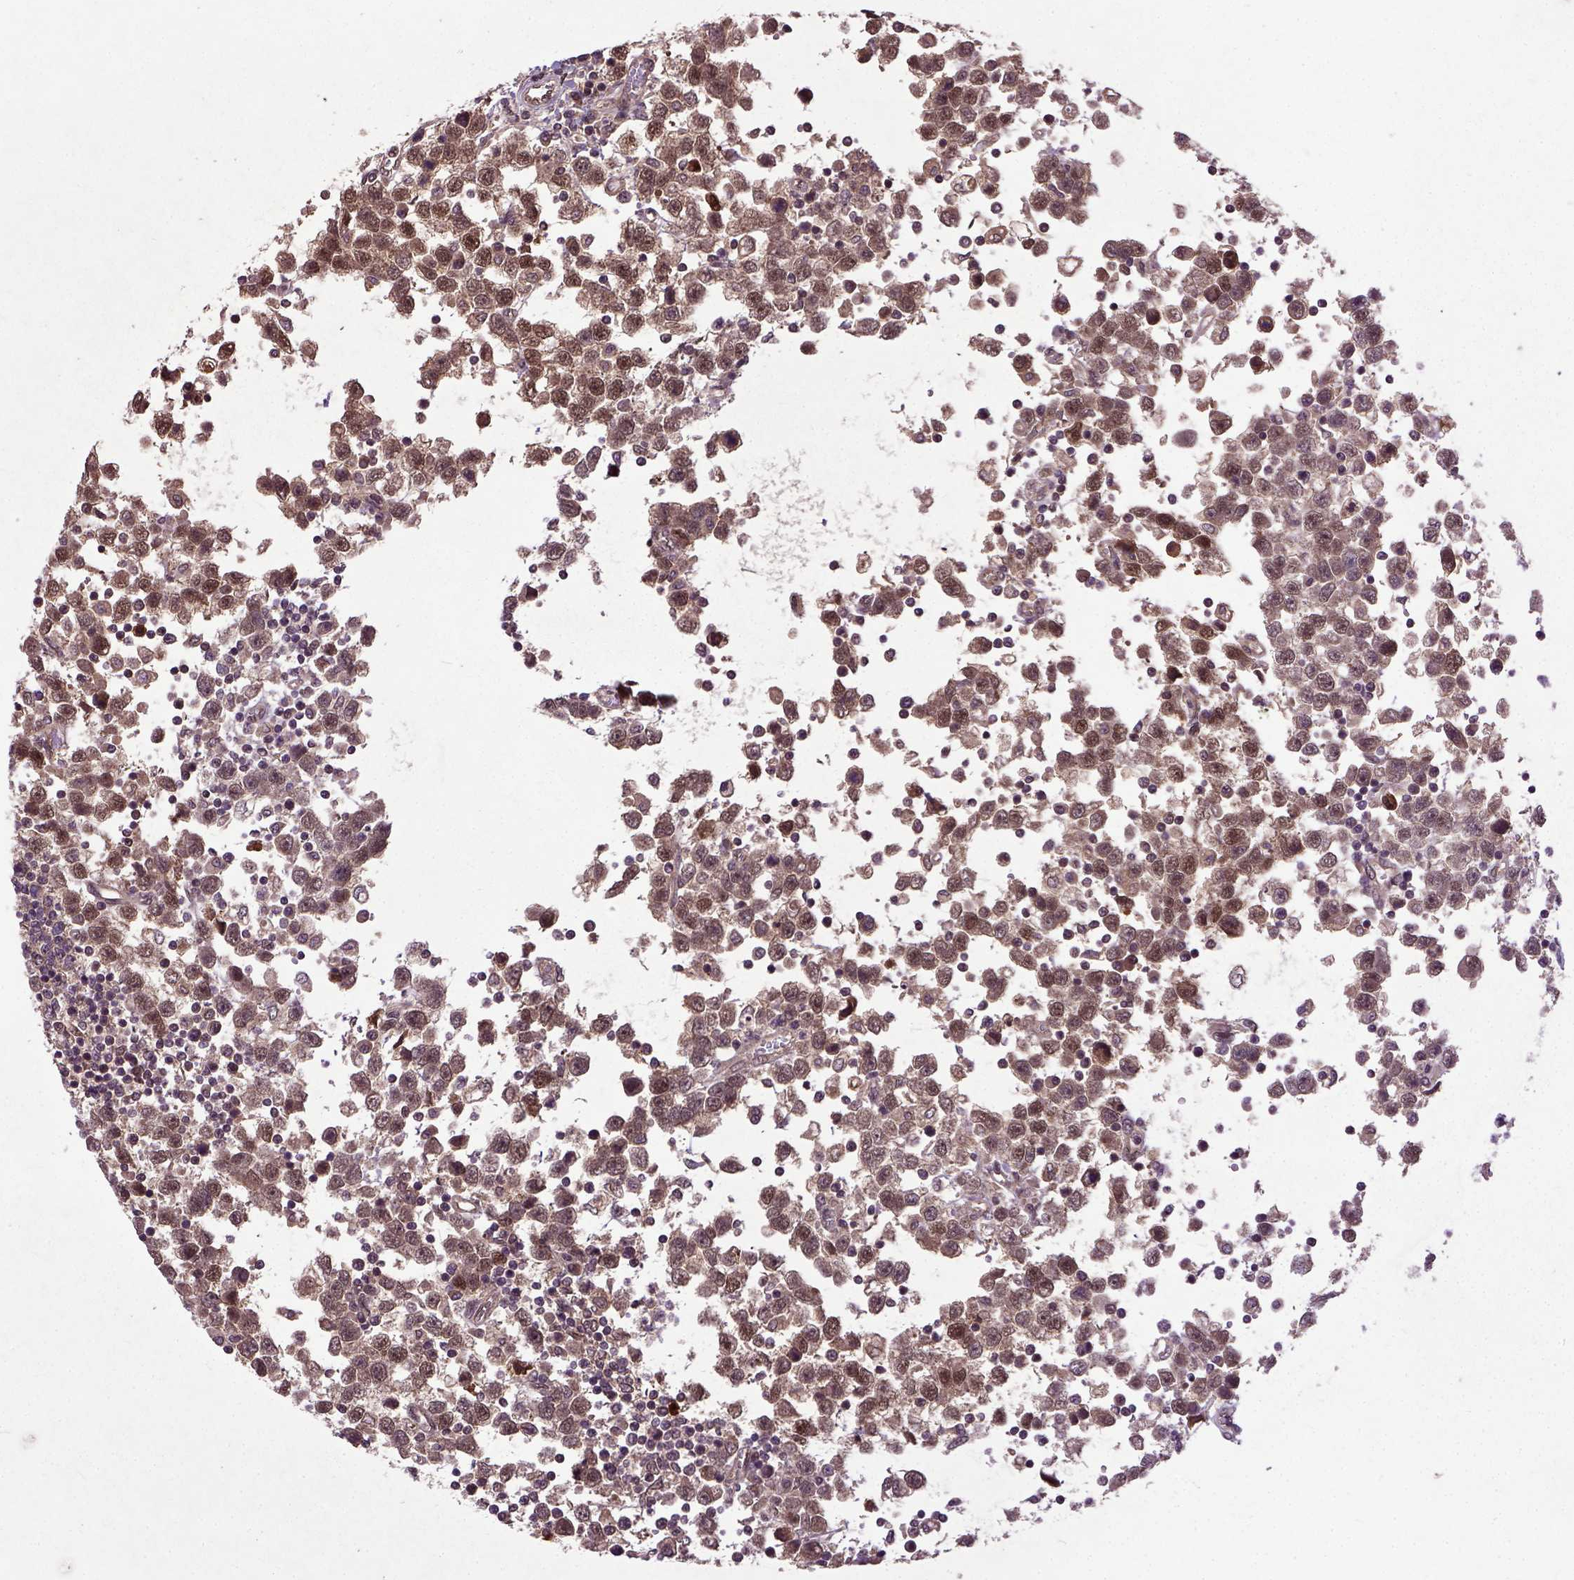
{"staining": {"intensity": "strong", "quantity": ">75%", "location": "cytoplasmic/membranous,nuclear"}, "tissue": "testis cancer", "cell_type": "Tumor cells", "image_type": "cancer", "snomed": [{"axis": "morphology", "description": "Seminoma, NOS"}, {"axis": "topography", "description": "Testis"}], "caption": "Immunohistochemistry (DAB (3,3'-diaminobenzidine)) staining of testis seminoma shows strong cytoplasmic/membranous and nuclear protein expression in approximately >75% of tumor cells. Immunohistochemistry (ihc) stains the protein of interest in brown and the nuclei are stained blue.", "gene": "UBA3", "patient": {"sex": "male", "age": 34}}